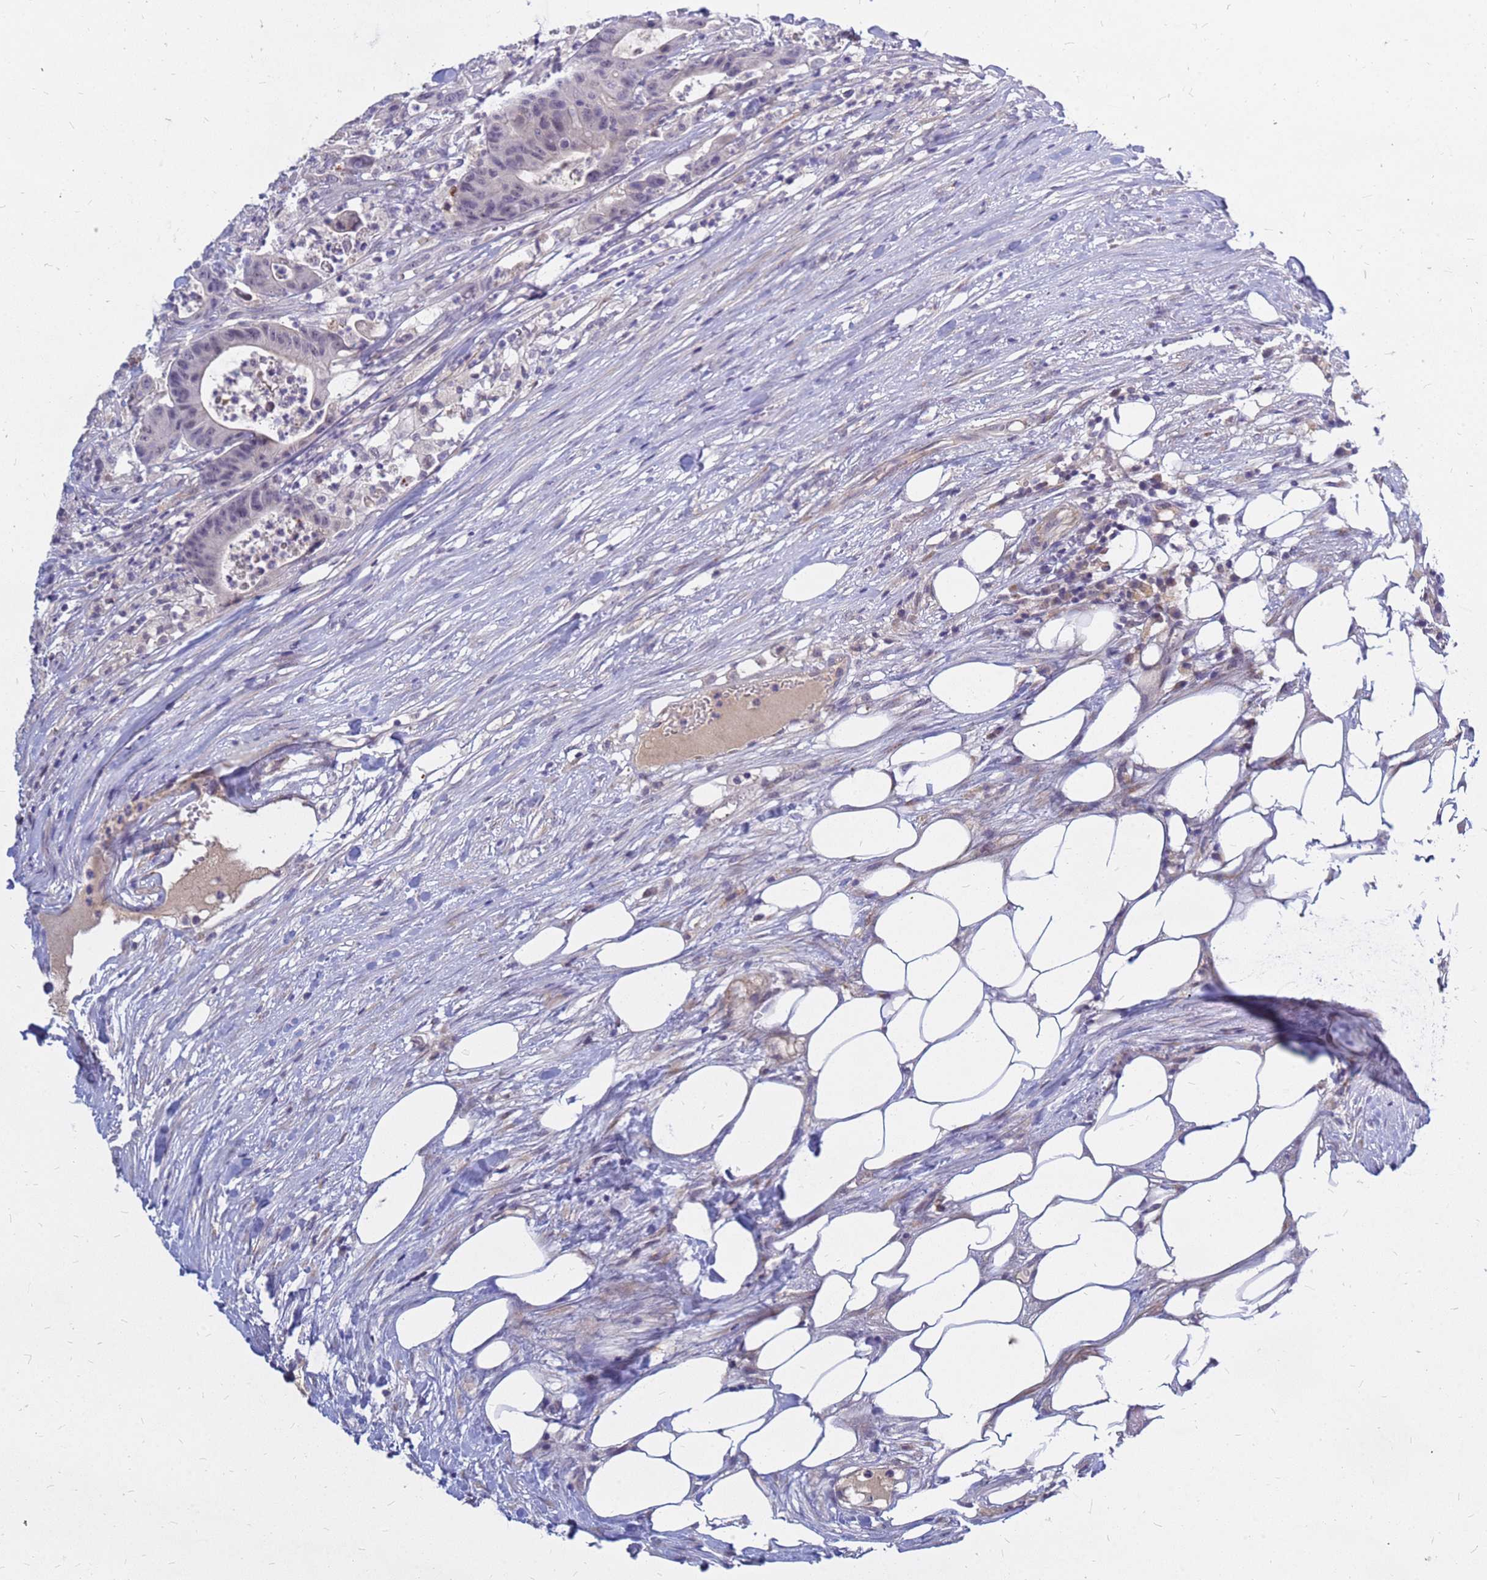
{"staining": {"intensity": "weak", "quantity": "<25%", "location": "nuclear"}, "tissue": "colorectal cancer", "cell_type": "Tumor cells", "image_type": "cancer", "snomed": [{"axis": "morphology", "description": "Adenocarcinoma, NOS"}, {"axis": "topography", "description": "Colon"}], "caption": "High power microscopy photomicrograph of an immunohistochemistry histopathology image of colorectal adenocarcinoma, revealing no significant staining in tumor cells.", "gene": "SRGAP3", "patient": {"sex": "female", "age": 84}}